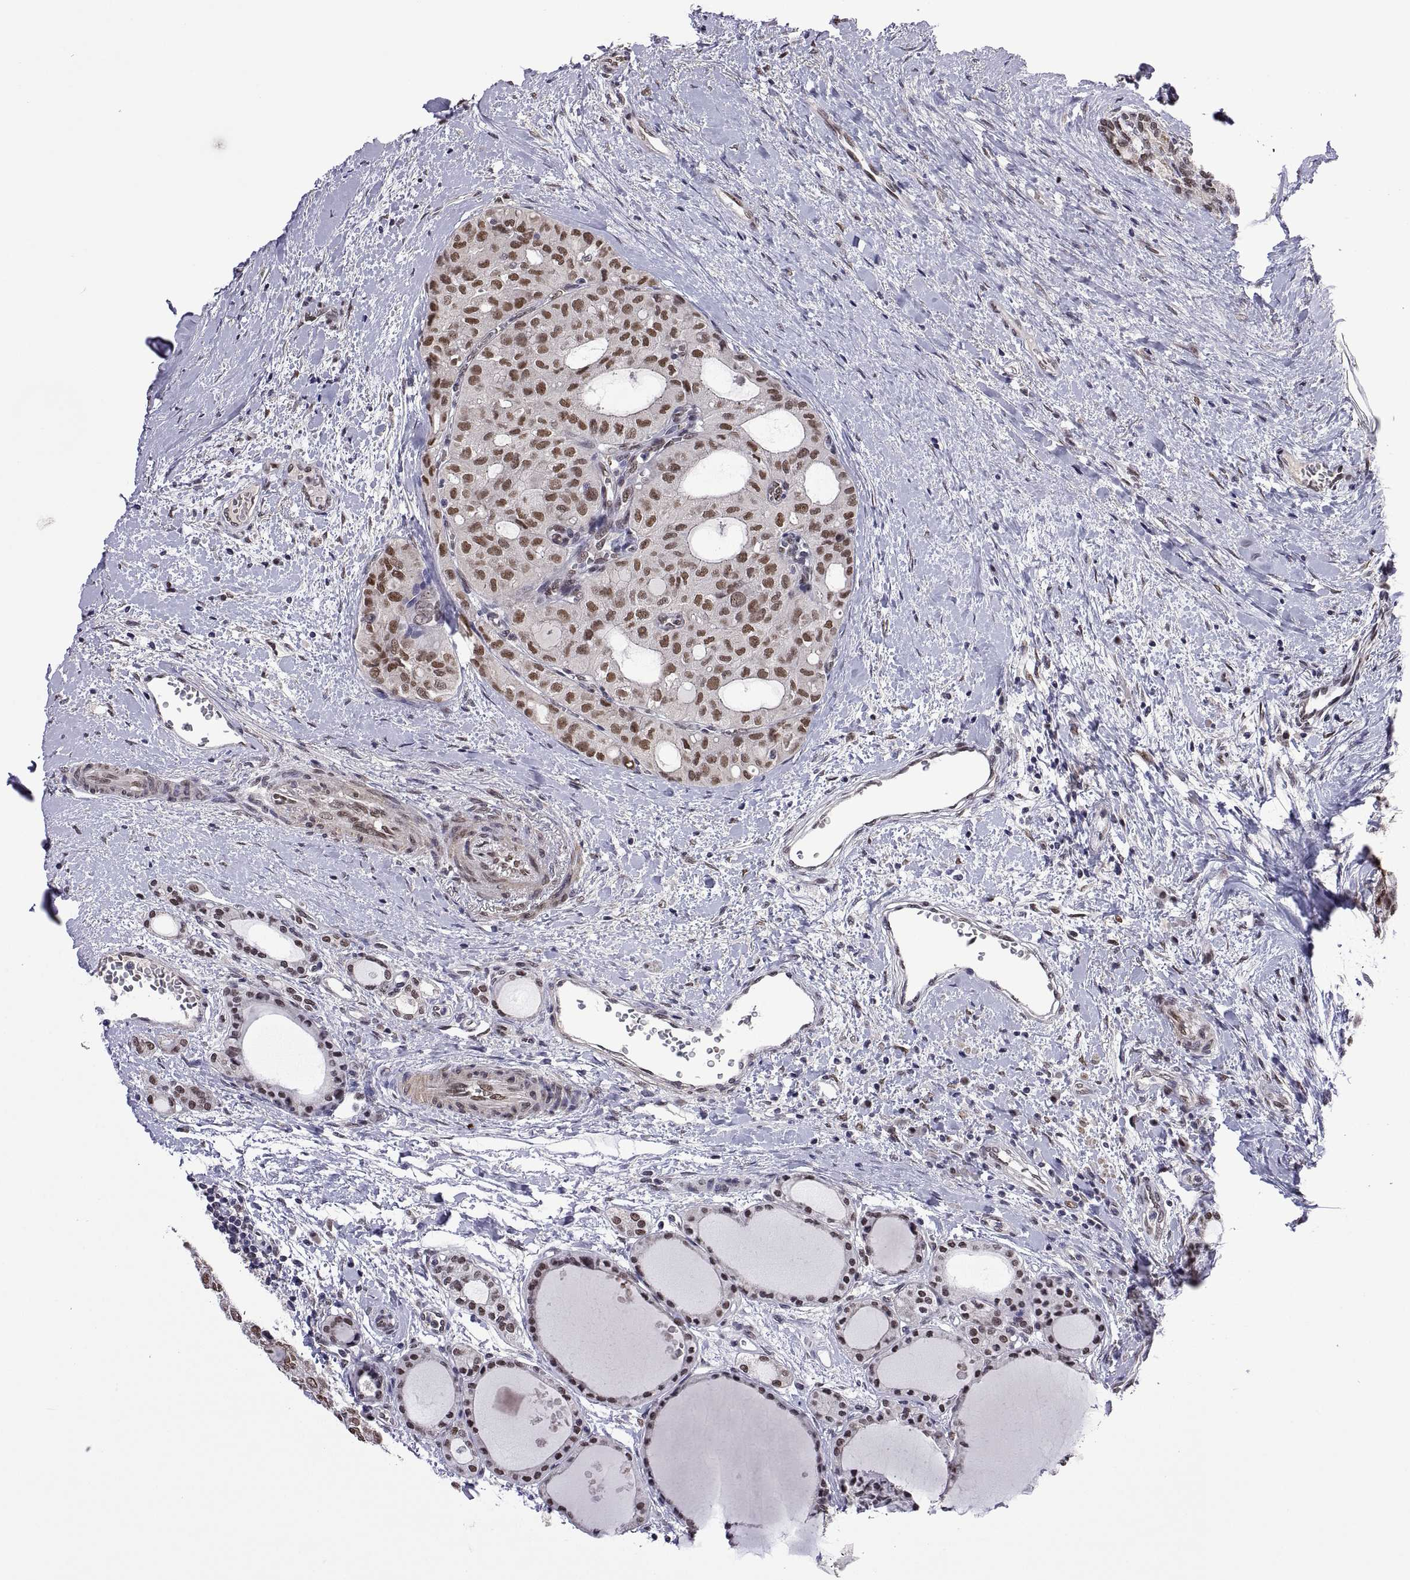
{"staining": {"intensity": "moderate", "quantity": "25%-75%", "location": "nuclear"}, "tissue": "thyroid cancer", "cell_type": "Tumor cells", "image_type": "cancer", "snomed": [{"axis": "morphology", "description": "Follicular adenoma carcinoma, NOS"}, {"axis": "topography", "description": "Thyroid gland"}], "caption": "High-power microscopy captured an immunohistochemistry (IHC) histopathology image of thyroid cancer, revealing moderate nuclear staining in about 25%-75% of tumor cells.", "gene": "NR4A1", "patient": {"sex": "male", "age": 75}}